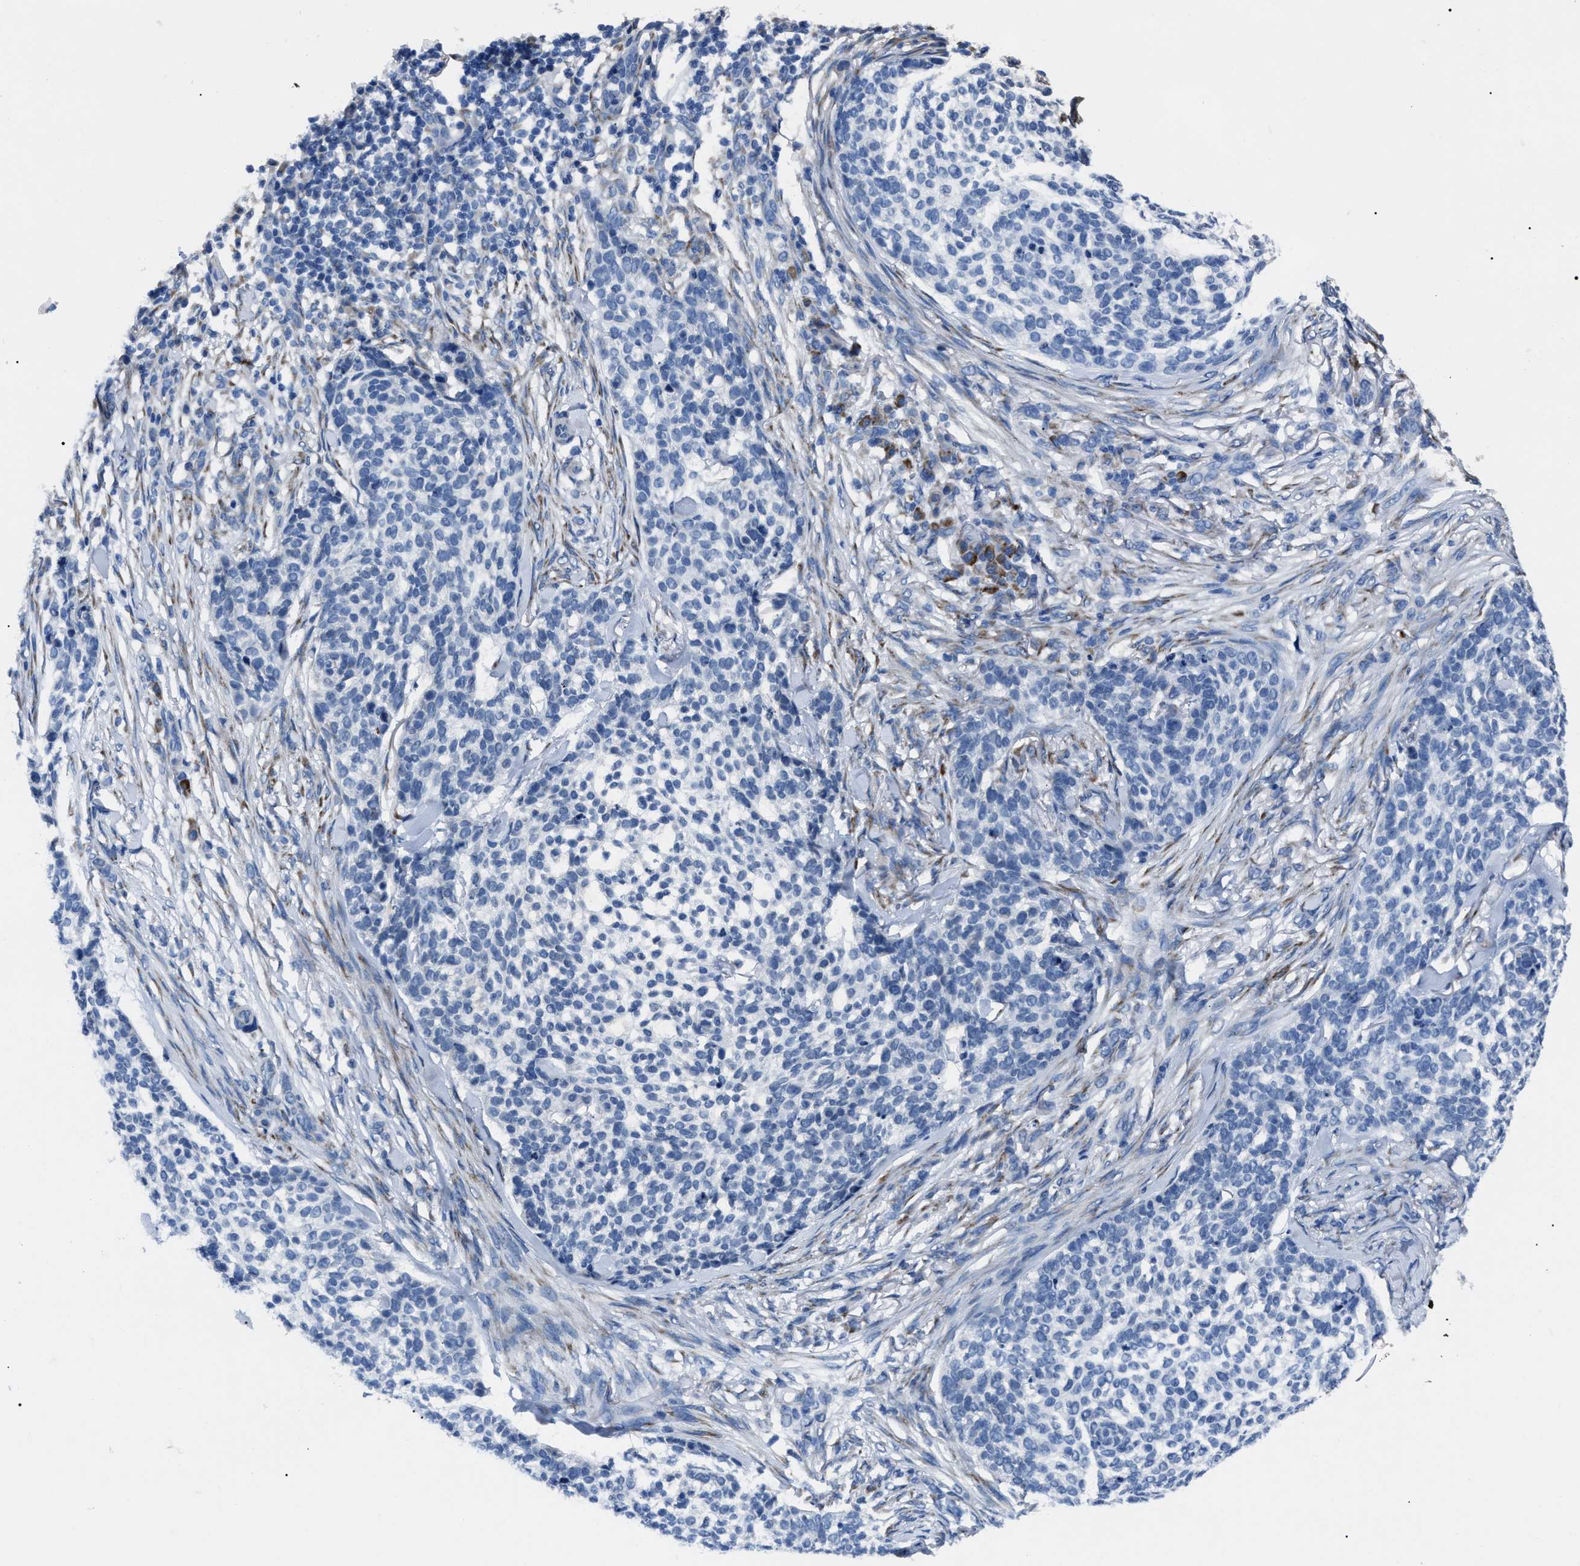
{"staining": {"intensity": "negative", "quantity": "none", "location": "none"}, "tissue": "skin cancer", "cell_type": "Tumor cells", "image_type": "cancer", "snomed": [{"axis": "morphology", "description": "Basal cell carcinoma"}, {"axis": "topography", "description": "Skin"}], "caption": "Micrograph shows no significant protein expression in tumor cells of skin basal cell carcinoma.", "gene": "LRRC14", "patient": {"sex": "female", "age": 64}}